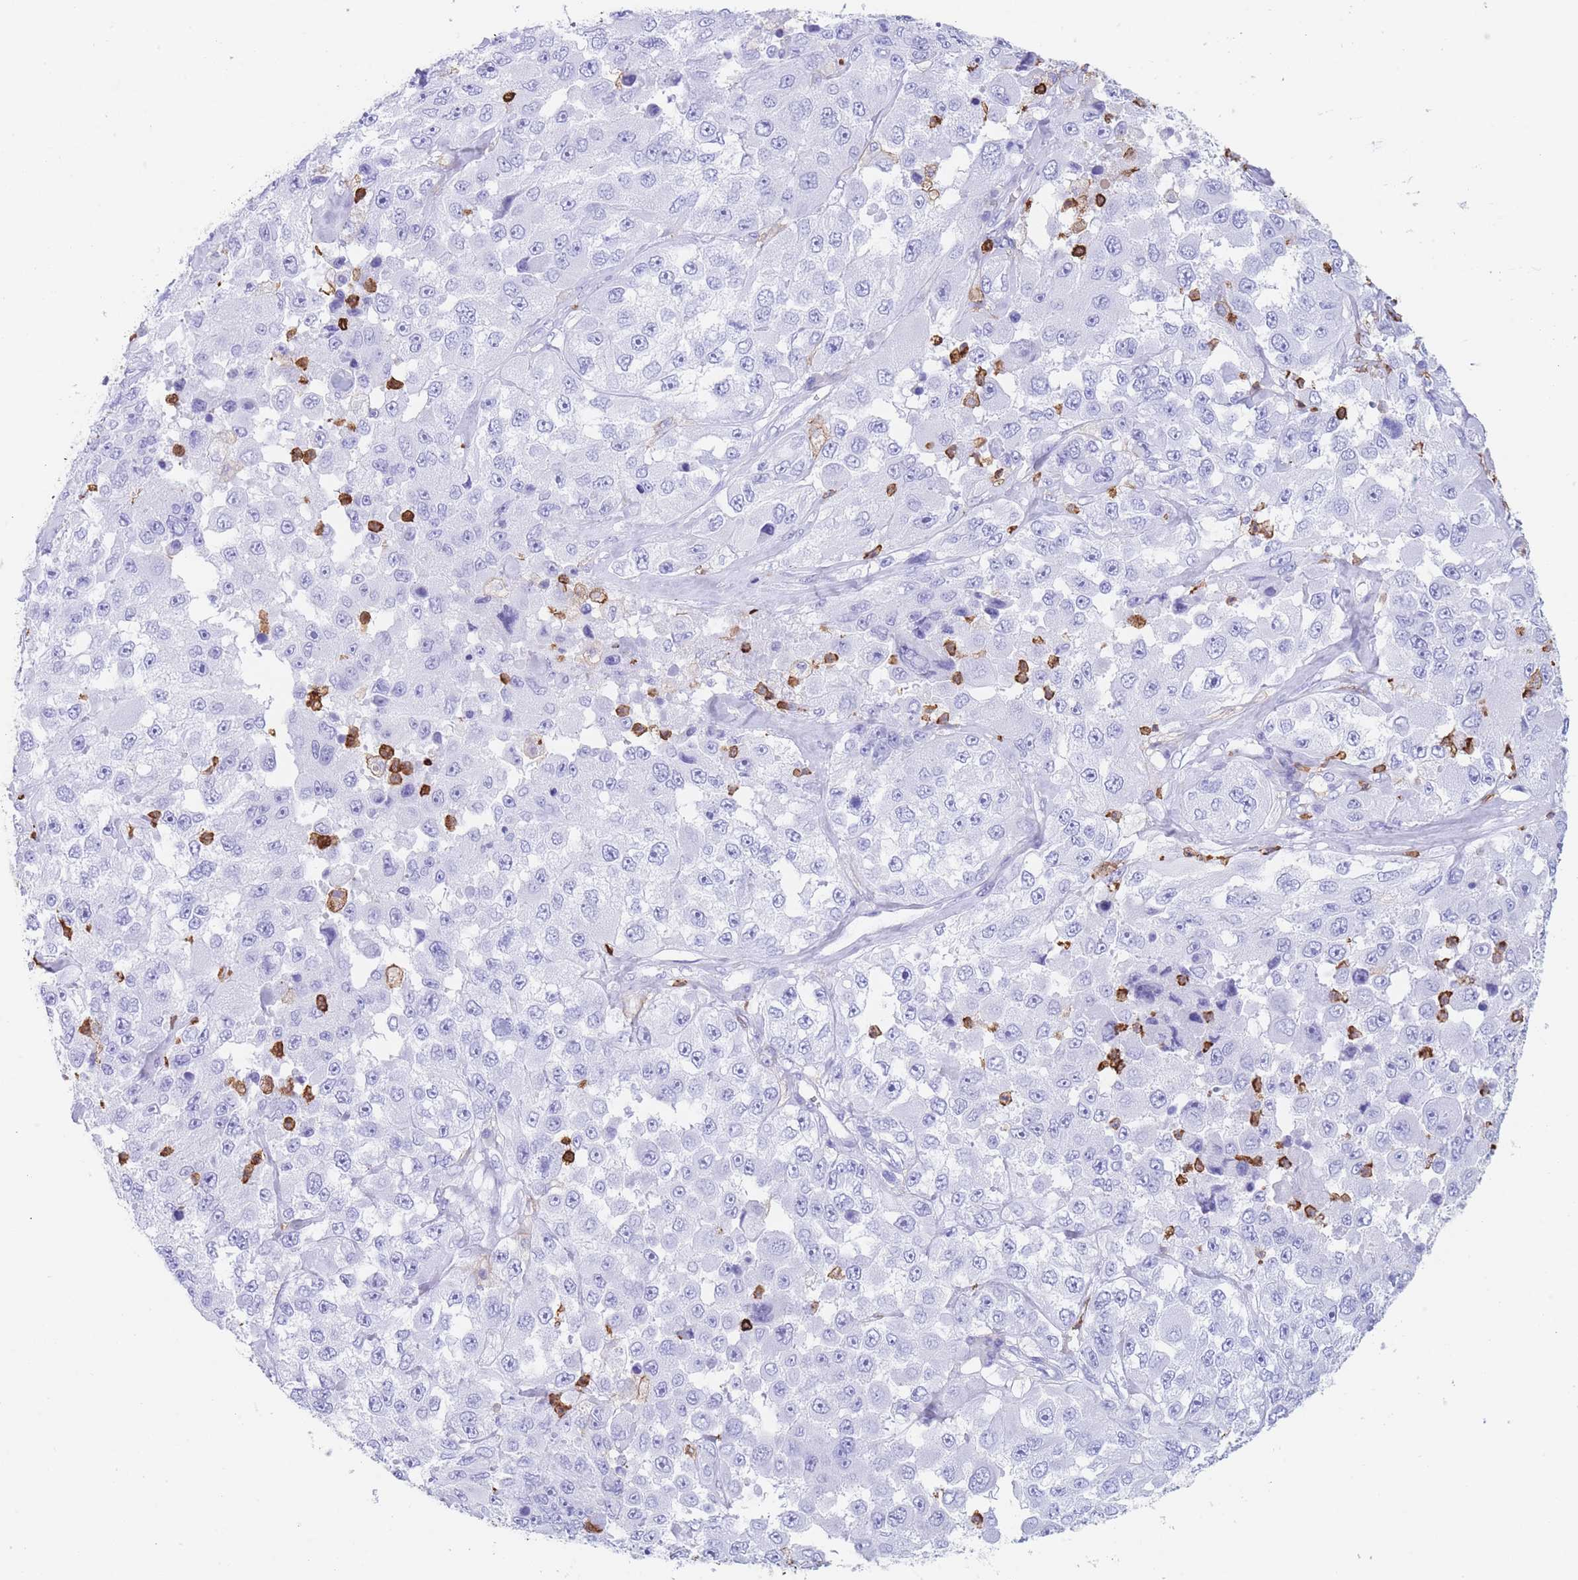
{"staining": {"intensity": "negative", "quantity": "none", "location": "none"}, "tissue": "melanoma", "cell_type": "Tumor cells", "image_type": "cancer", "snomed": [{"axis": "morphology", "description": "Malignant melanoma, Metastatic site"}, {"axis": "topography", "description": "Lymph node"}], "caption": "Tumor cells show no significant positivity in malignant melanoma (metastatic site).", "gene": "CORO1A", "patient": {"sex": "male", "age": 62}}